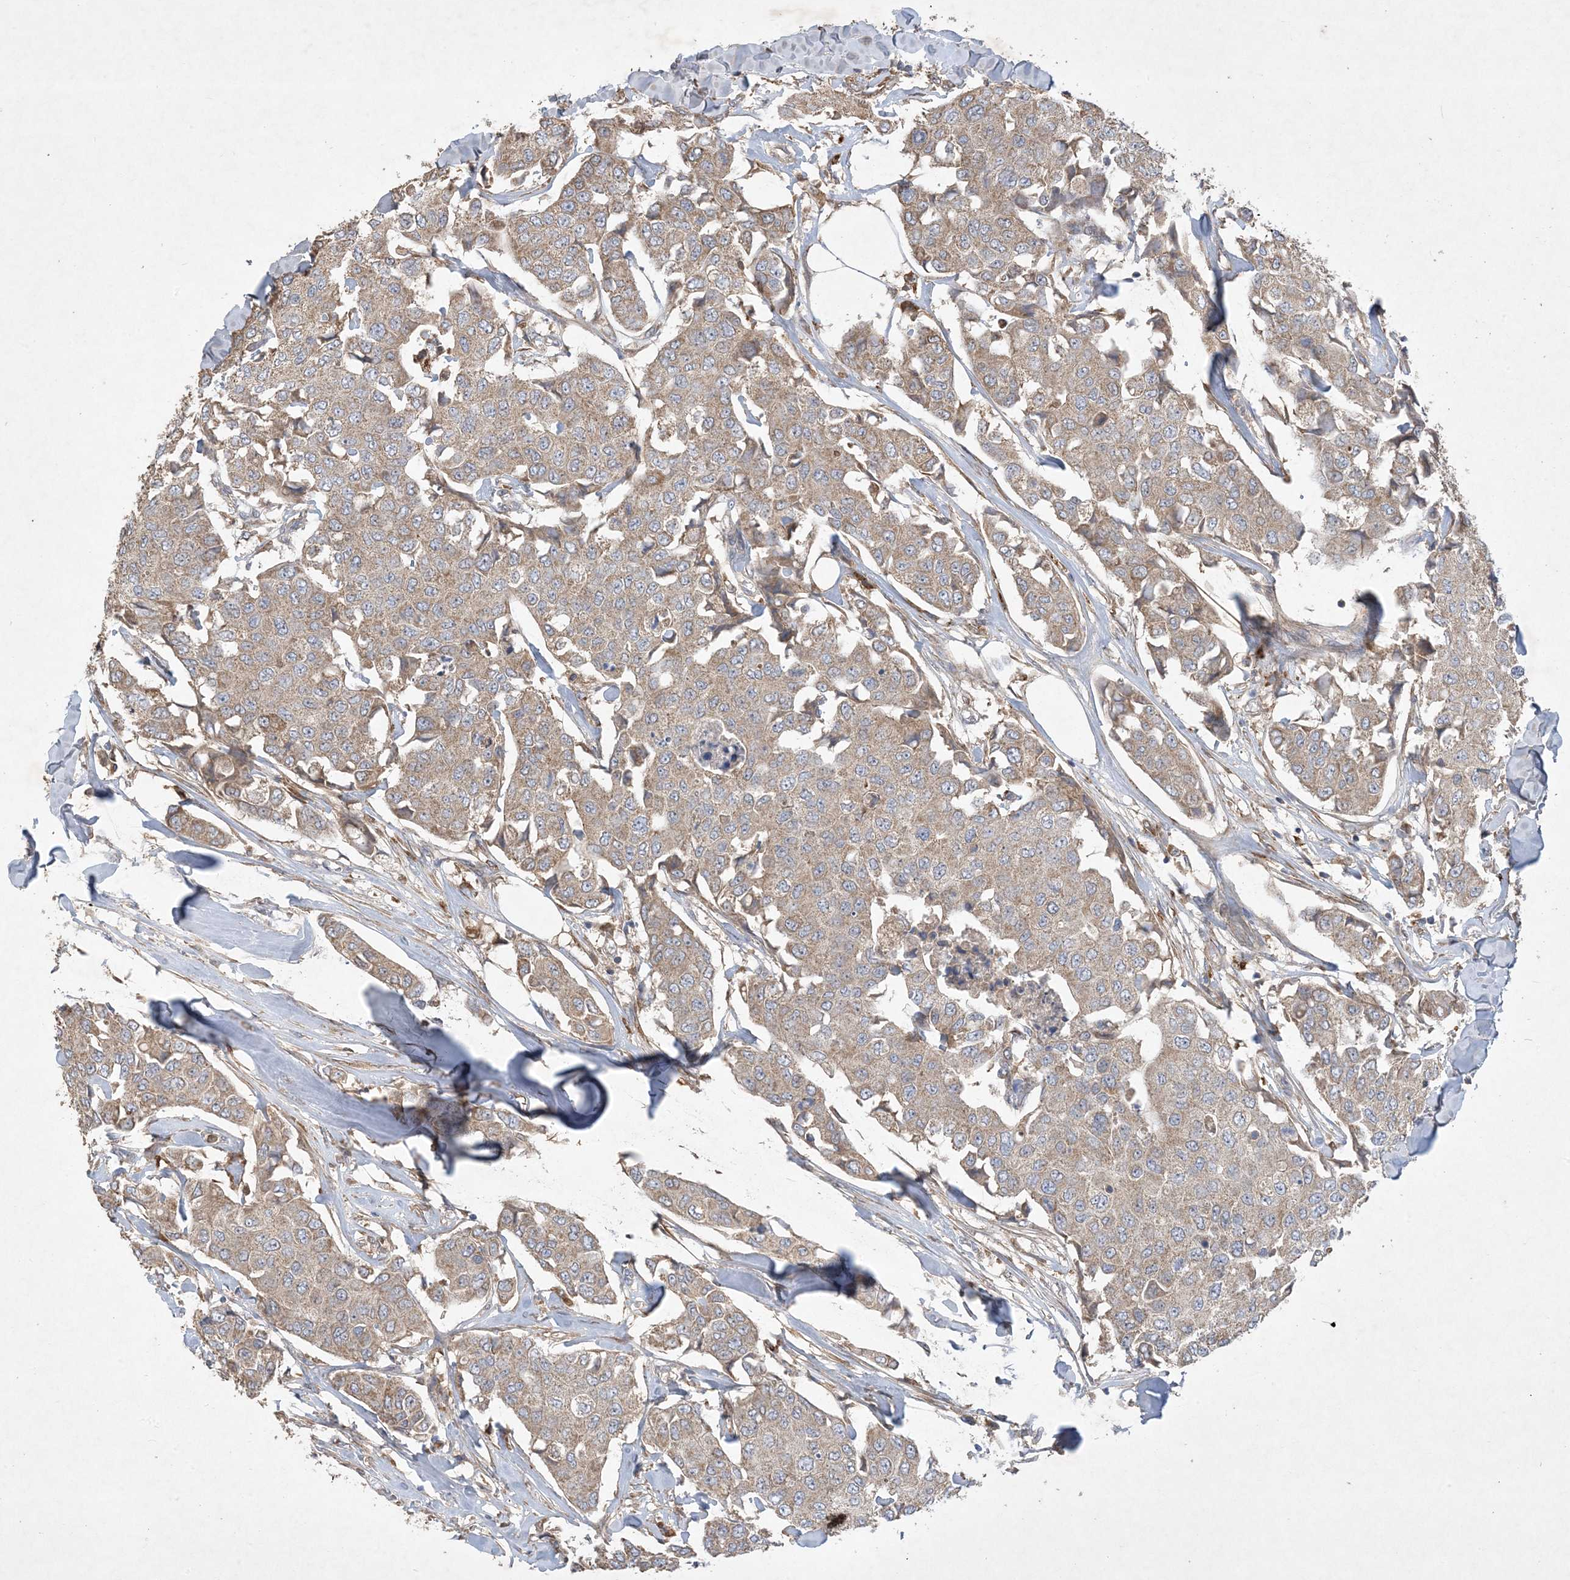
{"staining": {"intensity": "weak", "quantity": ">75%", "location": "cytoplasmic/membranous"}, "tissue": "breast cancer", "cell_type": "Tumor cells", "image_type": "cancer", "snomed": [{"axis": "morphology", "description": "Duct carcinoma"}, {"axis": "topography", "description": "Breast"}], "caption": "Breast cancer (invasive ductal carcinoma) stained with a brown dye demonstrates weak cytoplasmic/membranous positive expression in approximately >75% of tumor cells.", "gene": "MASP2", "patient": {"sex": "female", "age": 80}}